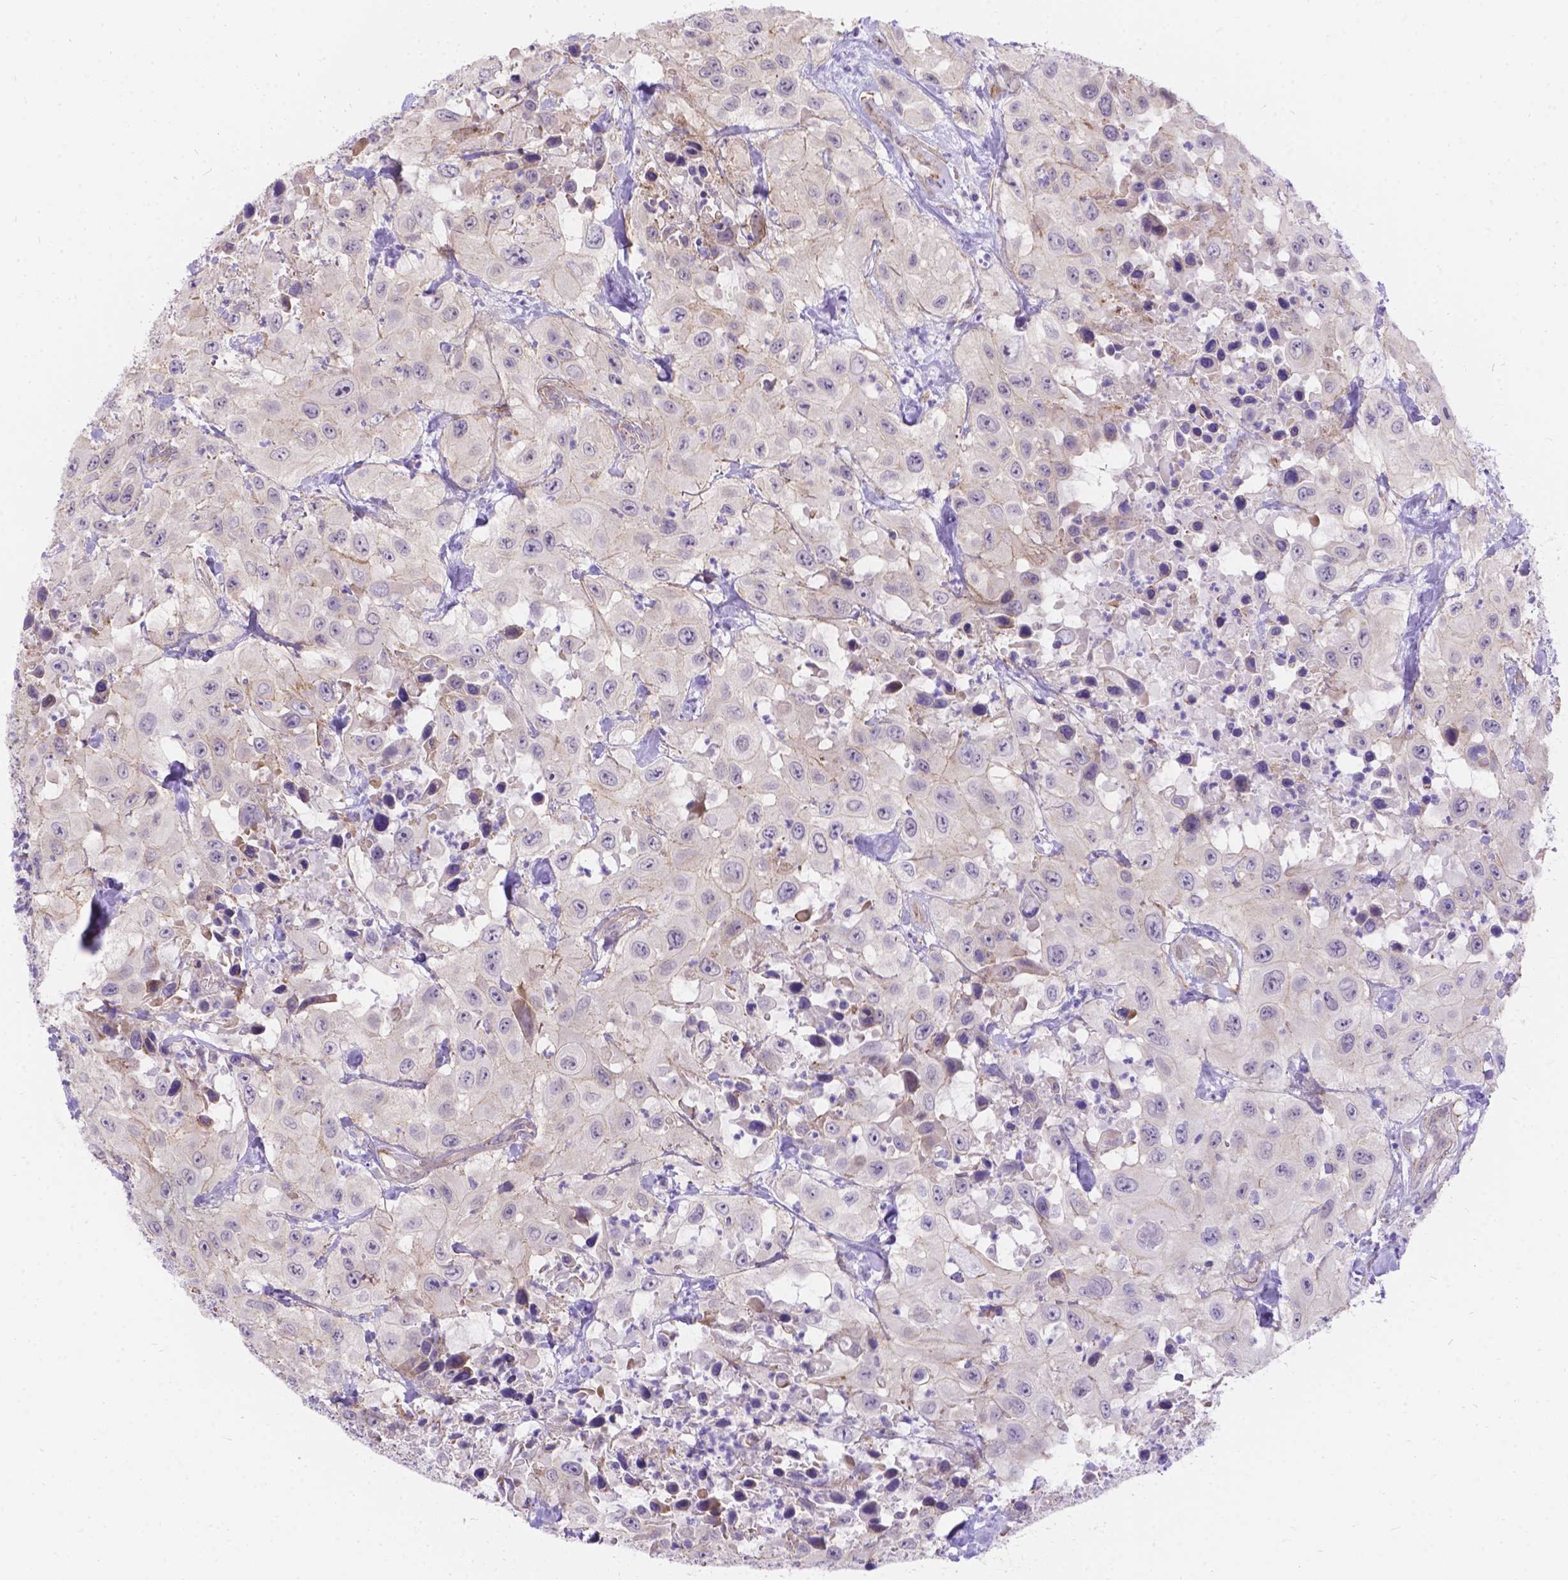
{"staining": {"intensity": "negative", "quantity": "none", "location": "none"}, "tissue": "urothelial cancer", "cell_type": "Tumor cells", "image_type": "cancer", "snomed": [{"axis": "morphology", "description": "Urothelial carcinoma, High grade"}, {"axis": "topography", "description": "Urinary bladder"}], "caption": "Urothelial carcinoma (high-grade) was stained to show a protein in brown. There is no significant positivity in tumor cells.", "gene": "PALS1", "patient": {"sex": "male", "age": 79}}